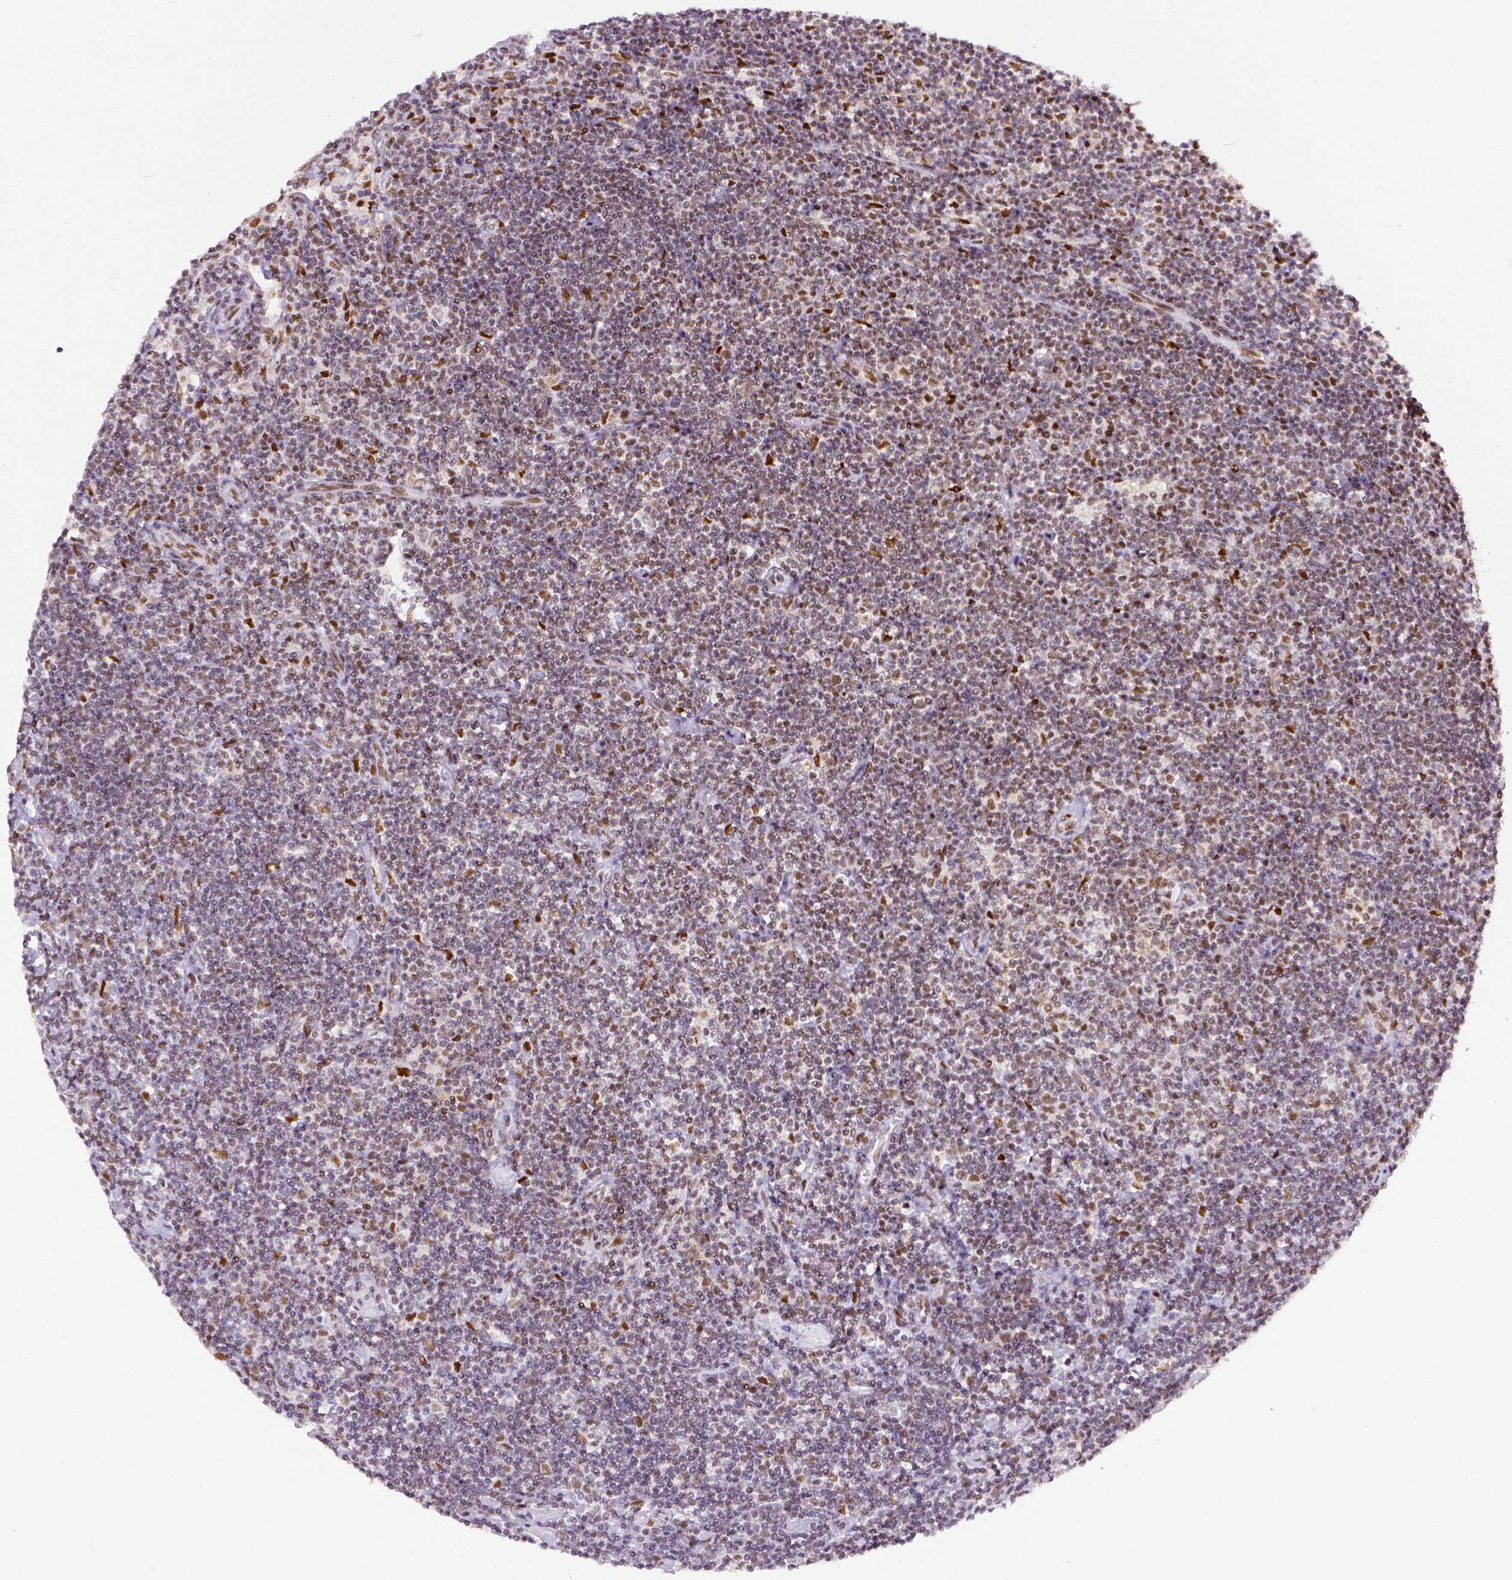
{"staining": {"intensity": "moderate", "quantity": "25%-75%", "location": "nuclear"}, "tissue": "lymphoma", "cell_type": "Tumor cells", "image_type": "cancer", "snomed": [{"axis": "morphology", "description": "Hodgkin's disease, NOS"}, {"axis": "topography", "description": "Lymph node"}], "caption": "Human lymphoma stained for a protein (brown) displays moderate nuclear positive staining in about 25%-75% of tumor cells.", "gene": "ERCC1", "patient": {"sex": "male", "age": 40}}